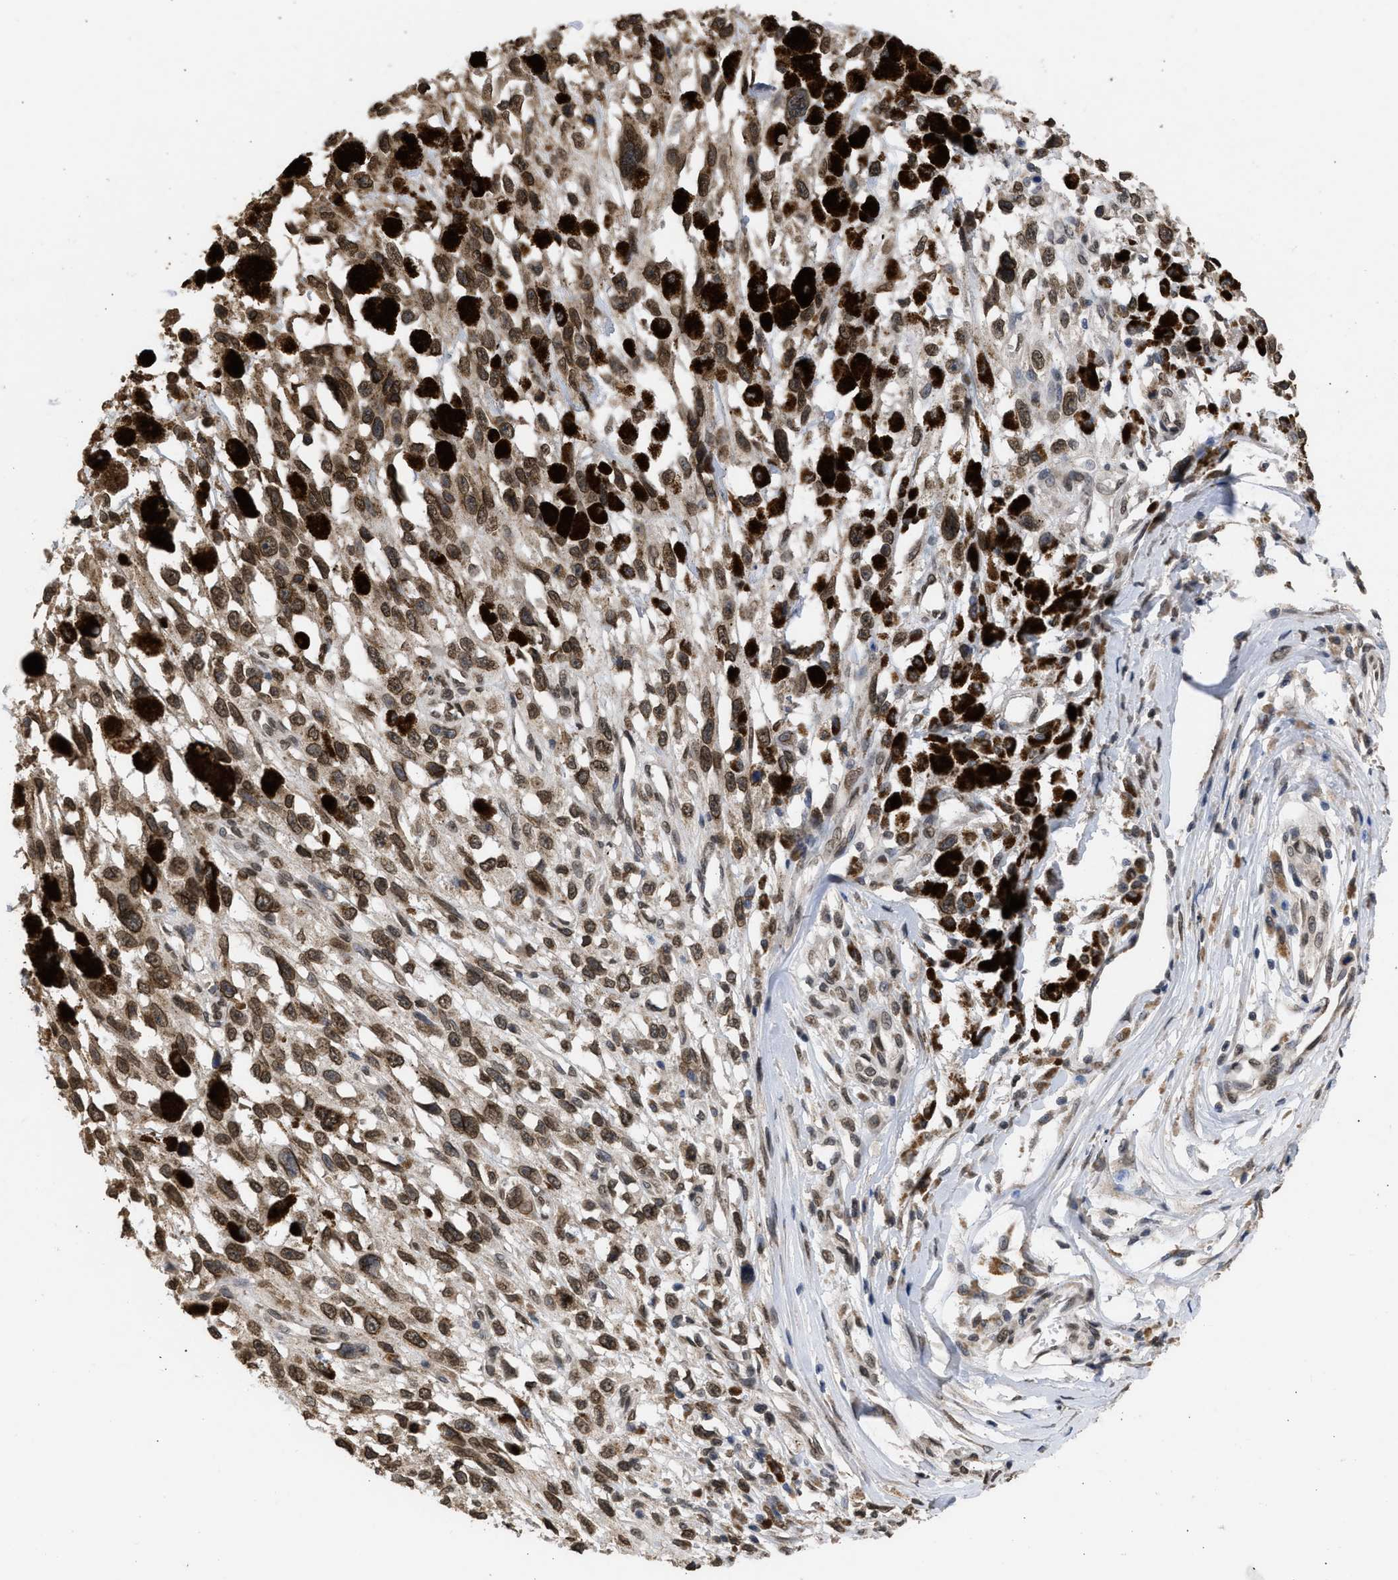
{"staining": {"intensity": "moderate", "quantity": ">75%", "location": "cytoplasmic/membranous,nuclear"}, "tissue": "melanoma", "cell_type": "Tumor cells", "image_type": "cancer", "snomed": [{"axis": "morphology", "description": "Malignant melanoma, Metastatic site"}, {"axis": "topography", "description": "Lymph node"}], "caption": "IHC micrograph of neoplastic tissue: melanoma stained using IHC shows medium levels of moderate protein expression localized specifically in the cytoplasmic/membranous and nuclear of tumor cells, appearing as a cytoplasmic/membranous and nuclear brown color.", "gene": "NUP35", "patient": {"sex": "male", "age": 59}}